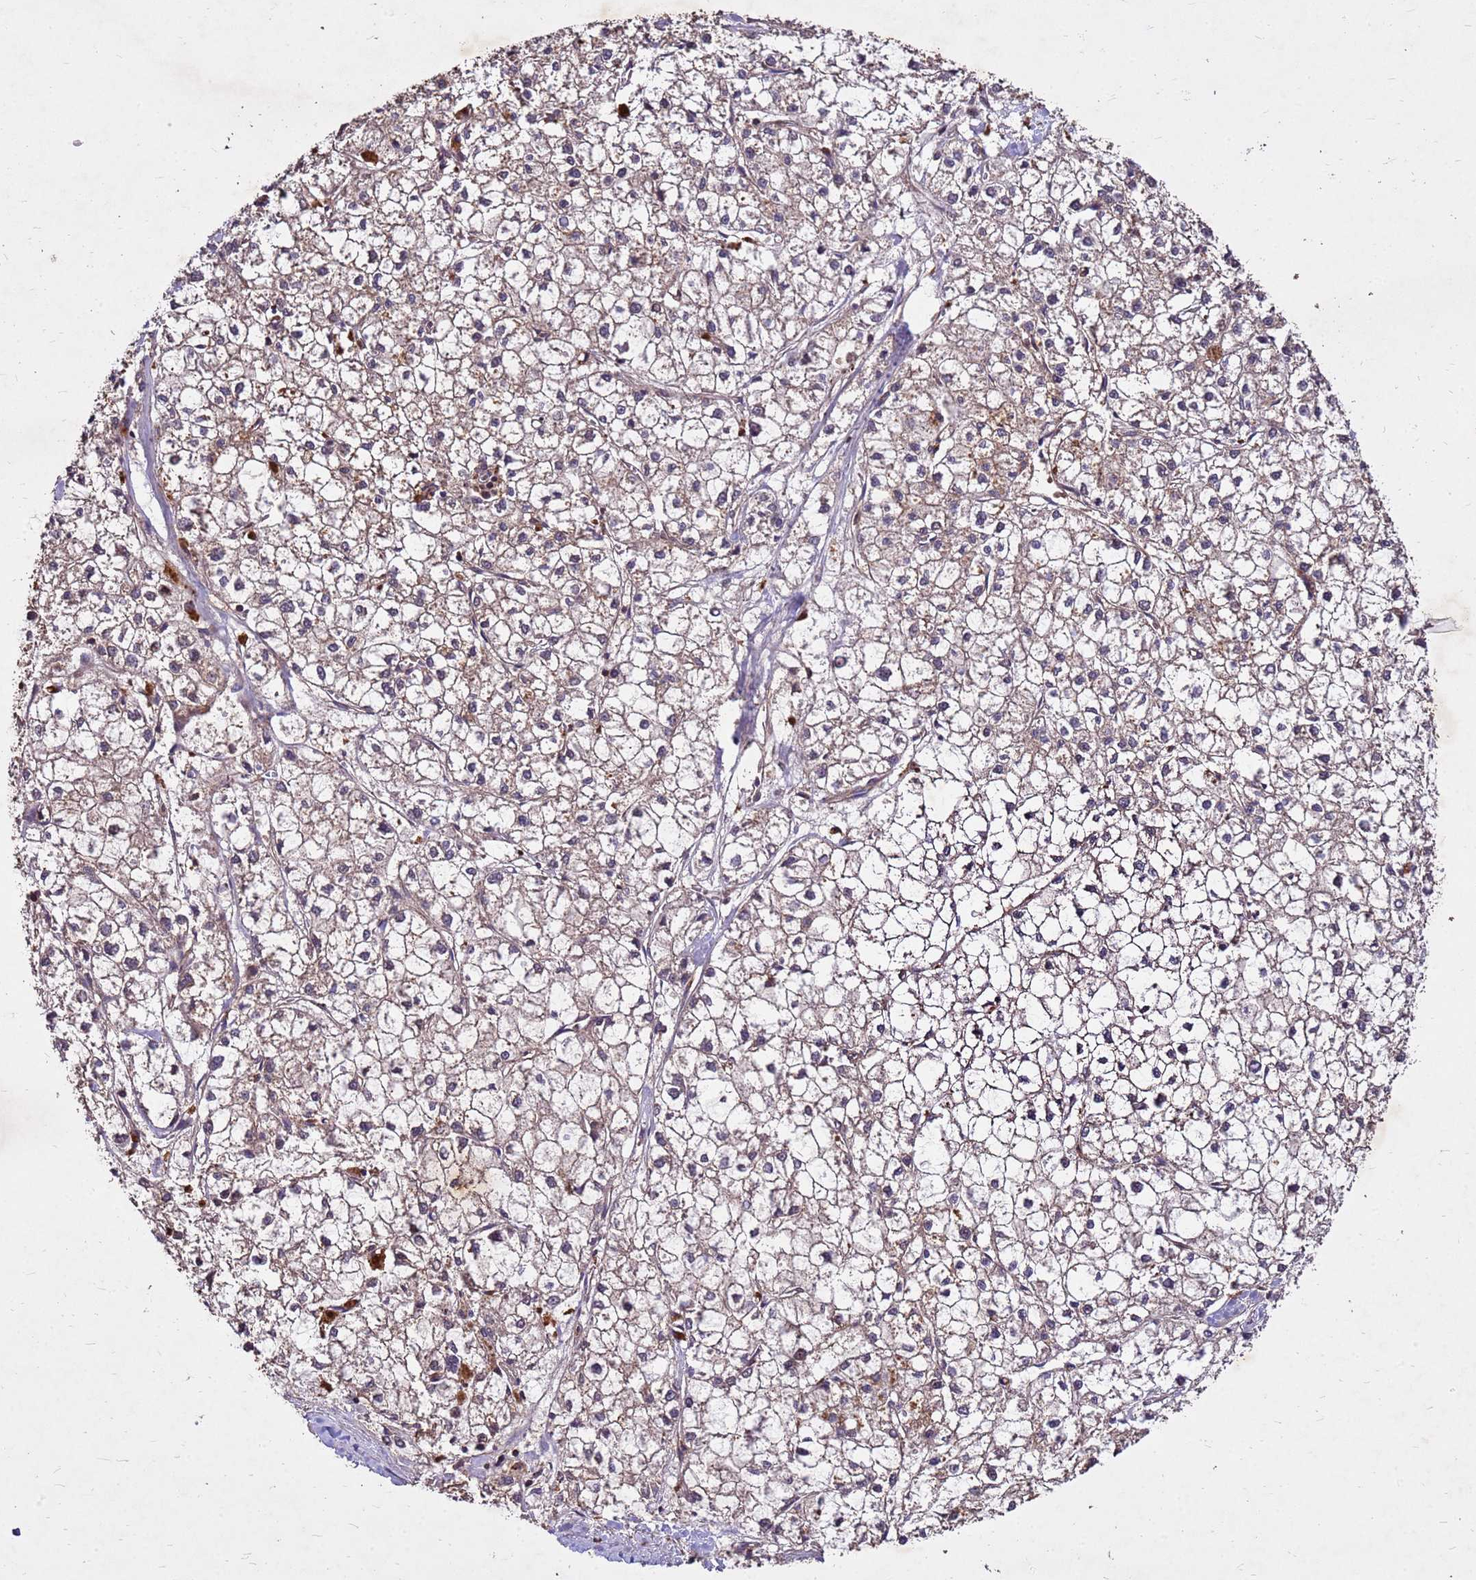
{"staining": {"intensity": "weak", "quantity": "25%-75%", "location": "cytoplasmic/membranous"}, "tissue": "liver cancer", "cell_type": "Tumor cells", "image_type": "cancer", "snomed": [{"axis": "morphology", "description": "Carcinoma, Hepatocellular, NOS"}, {"axis": "topography", "description": "Liver"}], "caption": "An image showing weak cytoplasmic/membranous positivity in approximately 25%-75% of tumor cells in liver cancer, as visualized by brown immunohistochemical staining.", "gene": "TOR4A", "patient": {"sex": "female", "age": 43}}